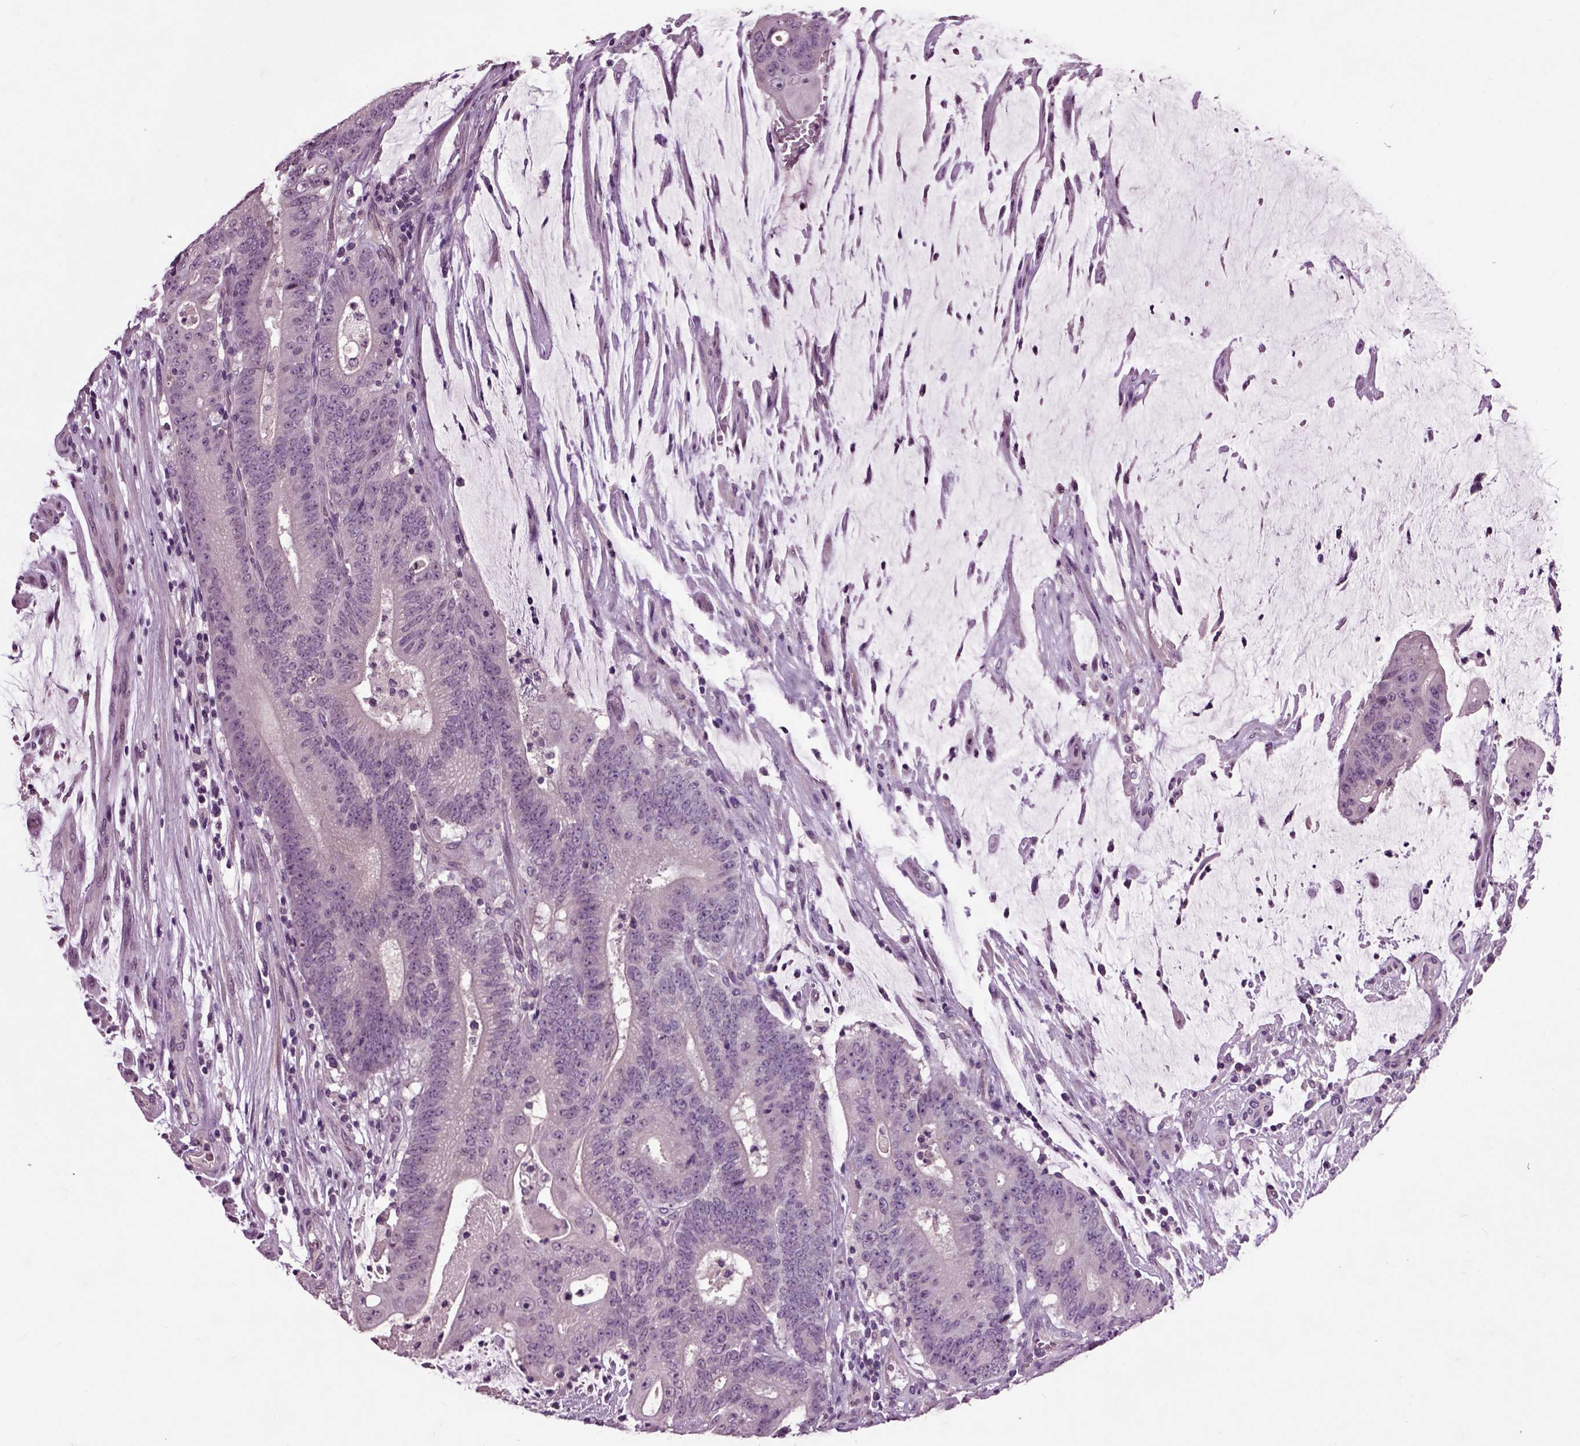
{"staining": {"intensity": "negative", "quantity": "none", "location": "none"}, "tissue": "colorectal cancer", "cell_type": "Tumor cells", "image_type": "cancer", "snomed": [{"axis": "morphology", "description": "Adenocarcinoma, NOS"}, {"axis": "topography", "description": "Colon"}], "caption": "A histopathology image of colorectal adenocarcinoma stained for a protein exhibits no brown staining in tumor cells.", "gene": "CRHR1", "patient": {"sex": "female", "age": 43}}